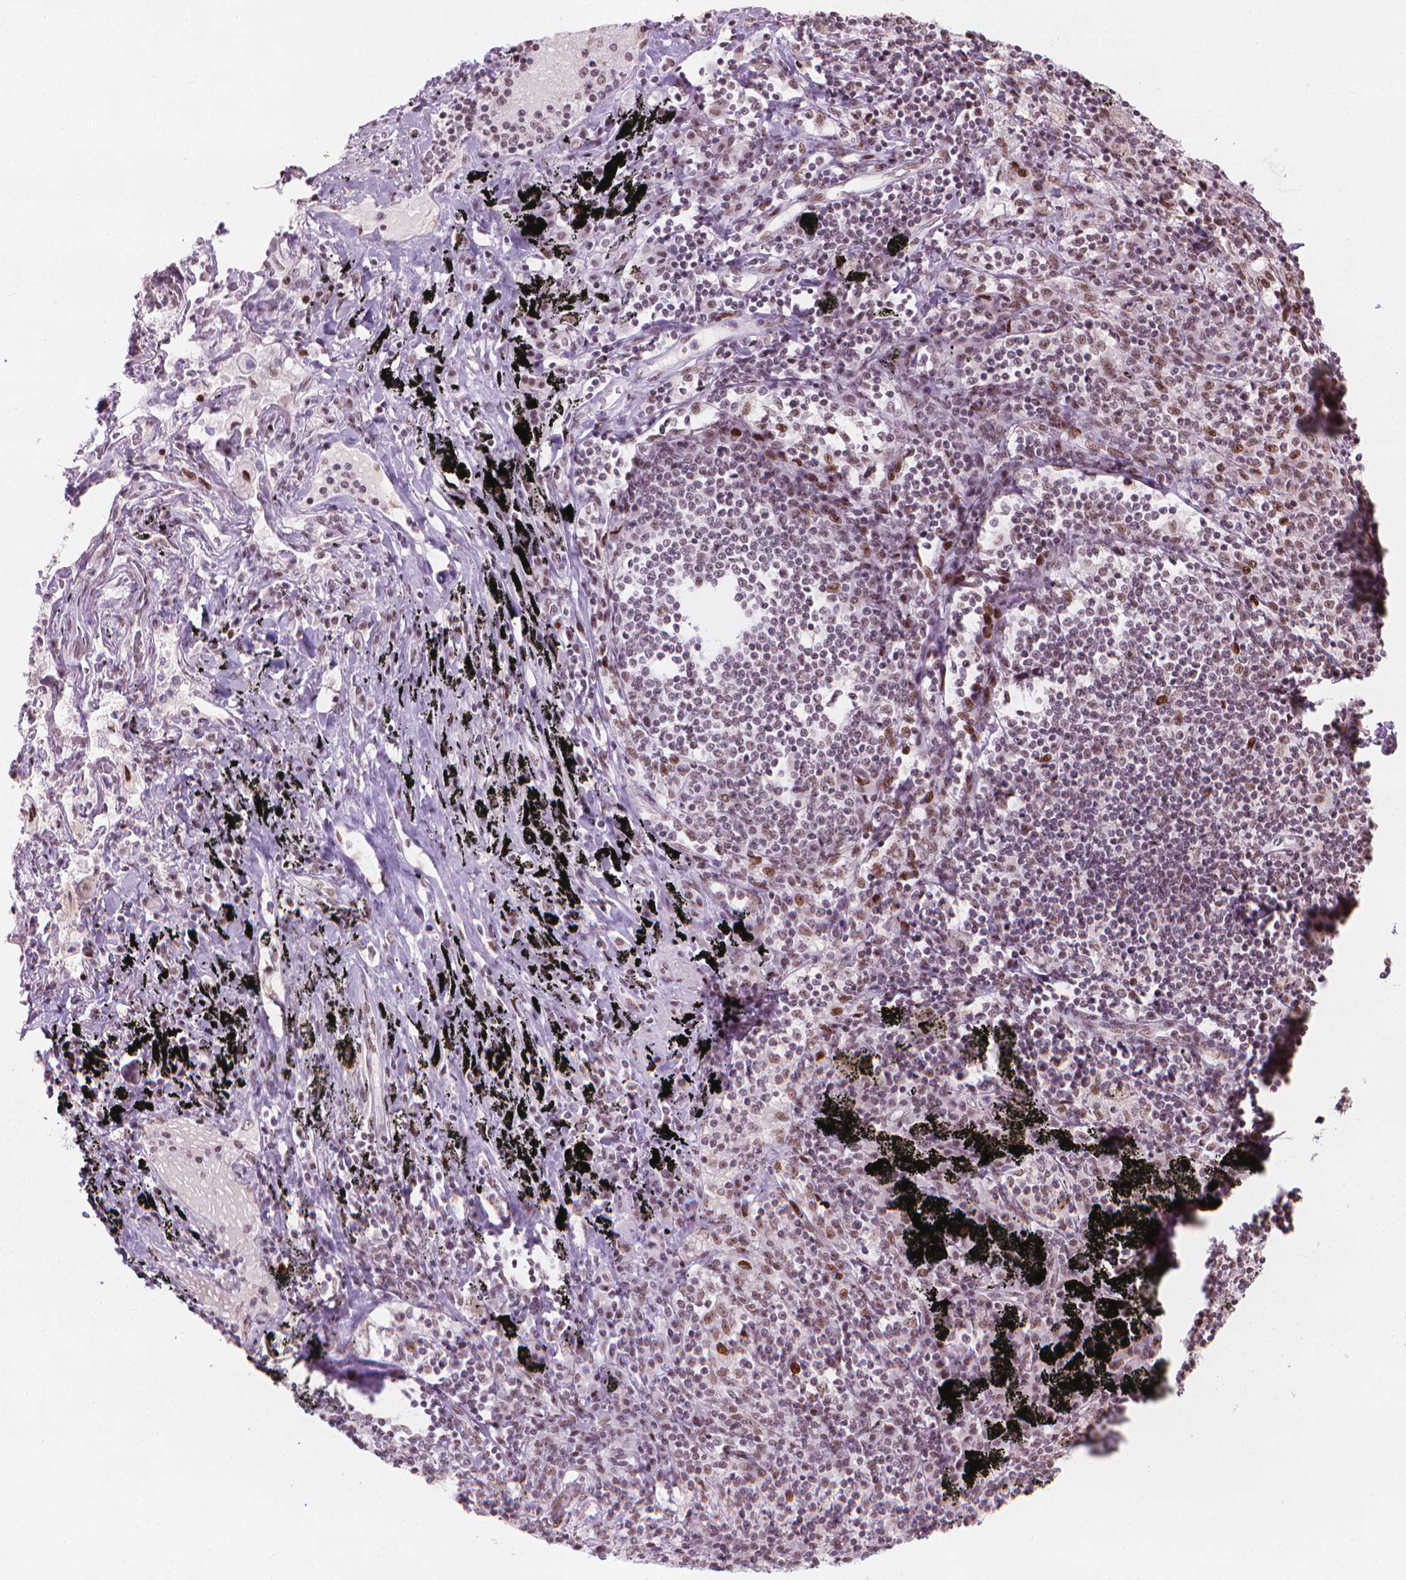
{"staining": {"intensity": "moderate", "quantity": "25%-75%", "location": "nuclear"}, "tissue": "adipose tissue", "cell_type": "Adipocytes", "image_type": "normal", "snomed": [{"axis": "morphology", "description": "Normal tissue, NOS"}, {"axis": "topography", "description": "Bronchus"}, {"axis": "topography", "description": "Lung"}], "caption": "Adipose tissue stained with DAB (3,3'-diaminobenzidine) immunohistochemistry (IHC) demonstrates medium levels of moderate nuclear positivity in approximately 25%-75% of adipocytes.", "gene": "HES7", "patient": {"sex": "female", "age": 57}}